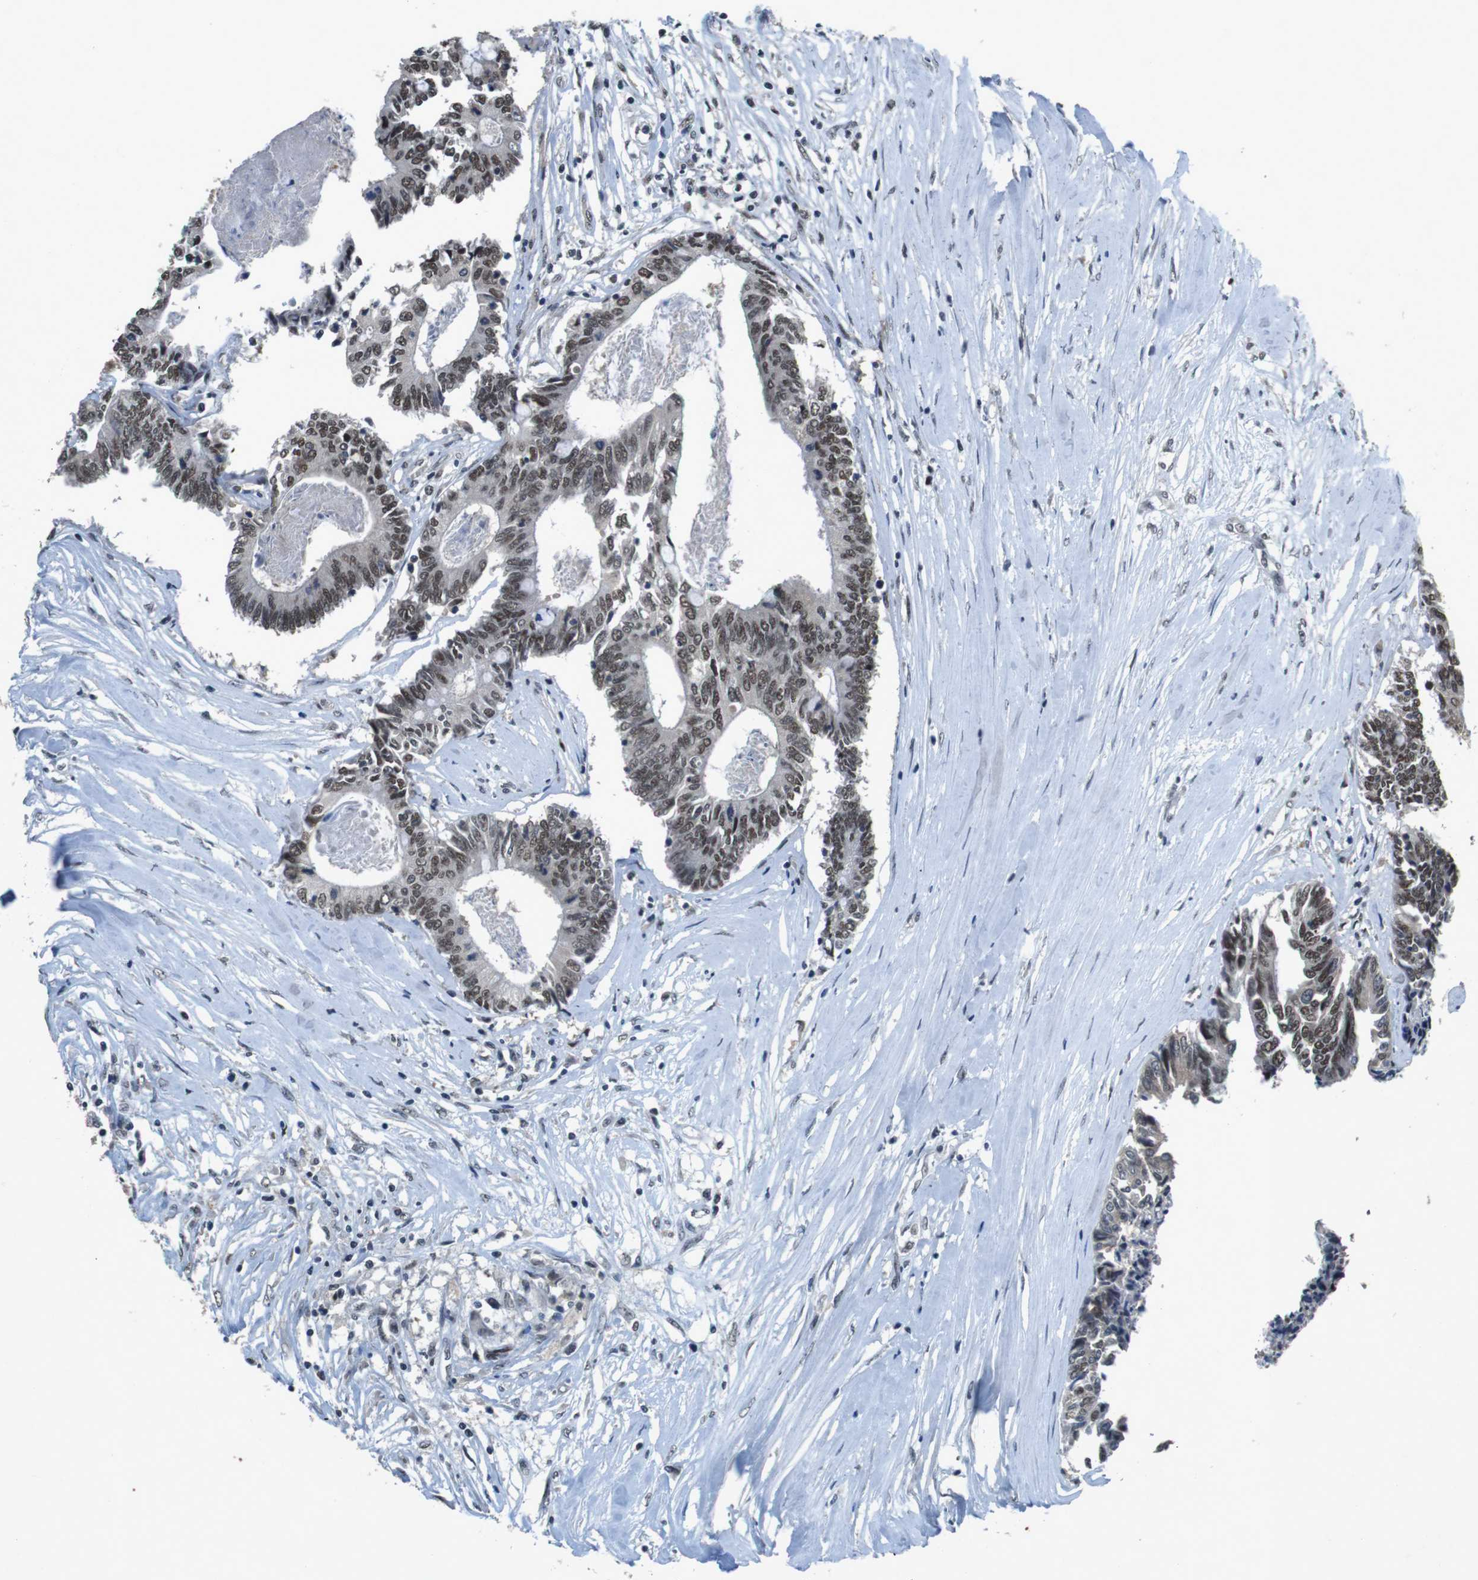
{"staining": {"intensity": "weak", "quantity": ">75%", "location": "nuclear"}, "tissue": "colorectal cancer", "cell_type": "Tumor cells", "image_type": "cancer", "snomed": [{"axis": "morphology", "description": "Adenocarcinoma, NOS"}, {"axis": "topography", "description": "Rectum"}], "caption": "An image of human adenocarcinoma (colorectal) stained for a protein exhibits weak nuclear brown staining in tumor cells. (Brightfield microscopy of DAB IHC at high magnification).", "gene": "USP7", "patient": {"sex": "male", "age": 63}}